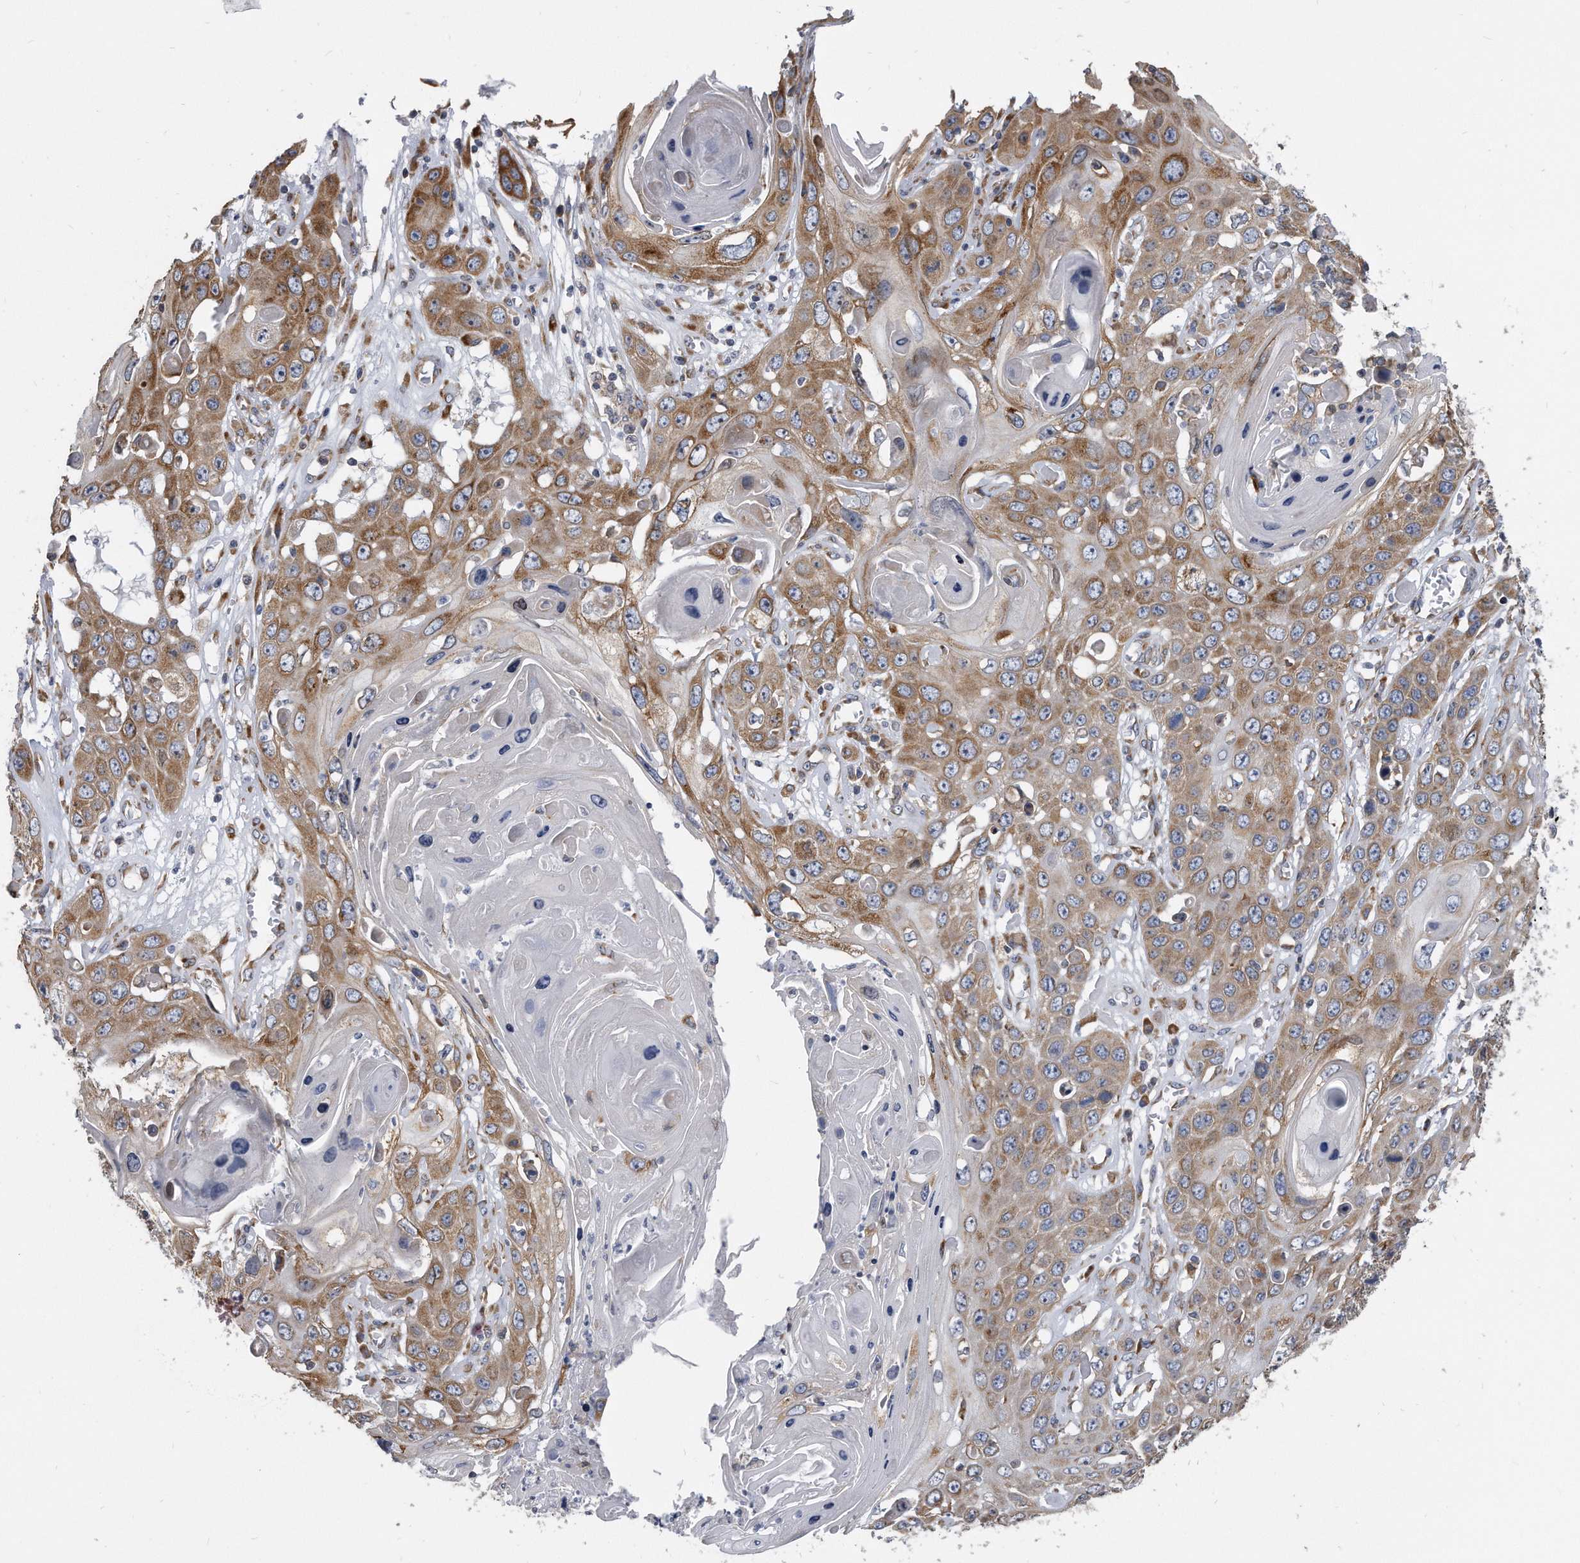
{"staining": {"intensity": "moderate", "quantity": ">75%", "location": "cytoplasmic/membranous"}, "tissue": "skin cancer", "cell_type": "Tumor cells", "image_type": "cancer", "snomed": [{"axis": "morphology", "description": "Squamous cell carcinoma, NOS"}, {"axis": "topography", "description": "Skin"}], "caption": "A high-resolution histopathology image shows immunohistochemistry (IHC) staining of squamous cell carcinoma (skin), which demonstrates moderate cytoplasmic/membranous staining in approximately >75% of tumor cells.", "gene": "CCDC47", "patient": {"sex": "male", "age": 55}}